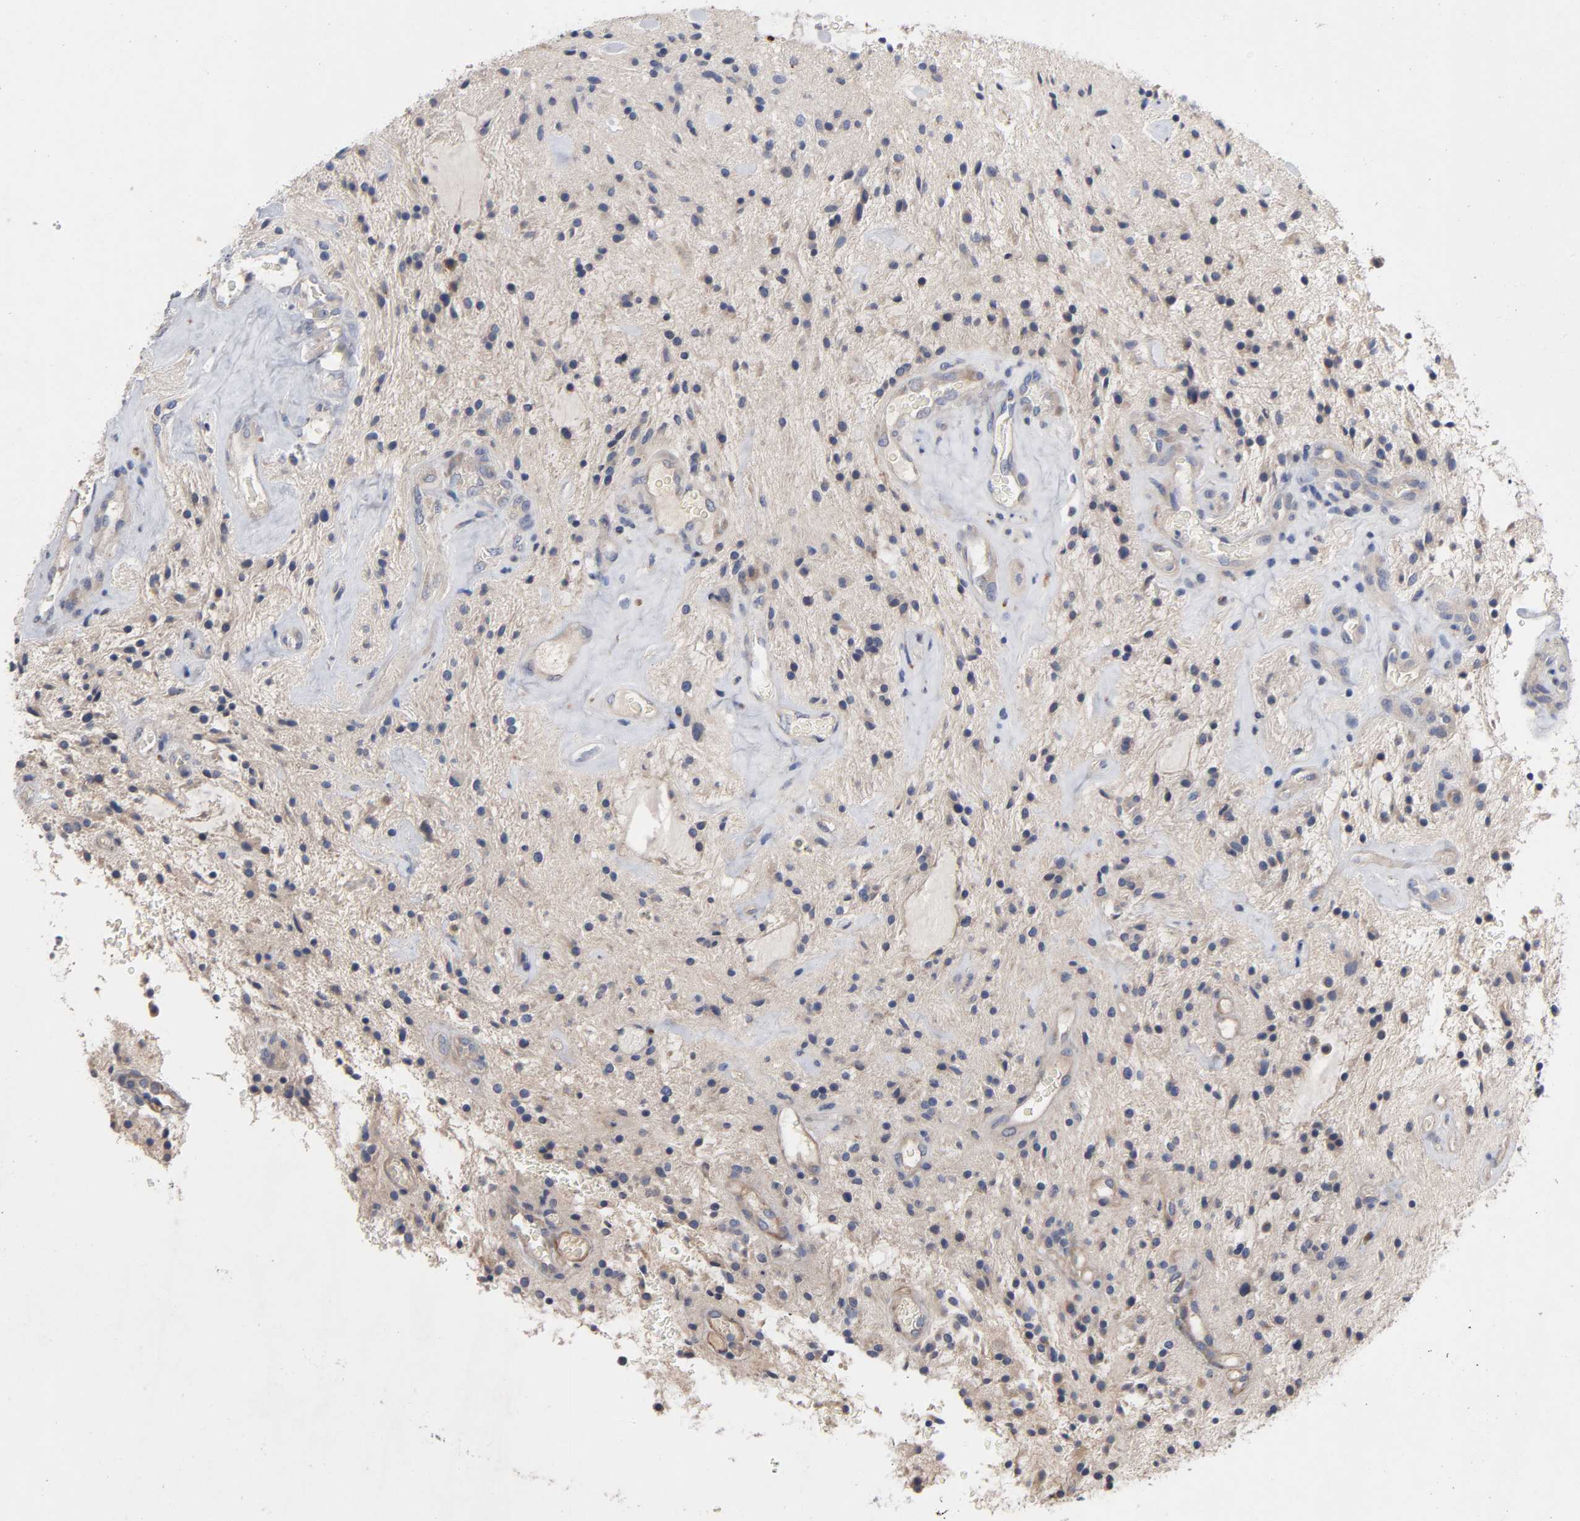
{"staining": {"intensity": "negative", "quantity": "none", "location": "none"}, "tissue": "glioma", "cell_type": "Tumor cells", "image_type": "cancer", "snomed": [{"axis": "morphology", "description": "Glioma, malignant, NOS"}, {"axis": "topography", "description": "Cerebellum"}], "caption": "High power microscopy micrograph of an IHC photomicrograph of glioma, revealing no significant staining in tumor cells.", "gene": "CCDC134", "patient": {"sex": "female", "age": 10}}